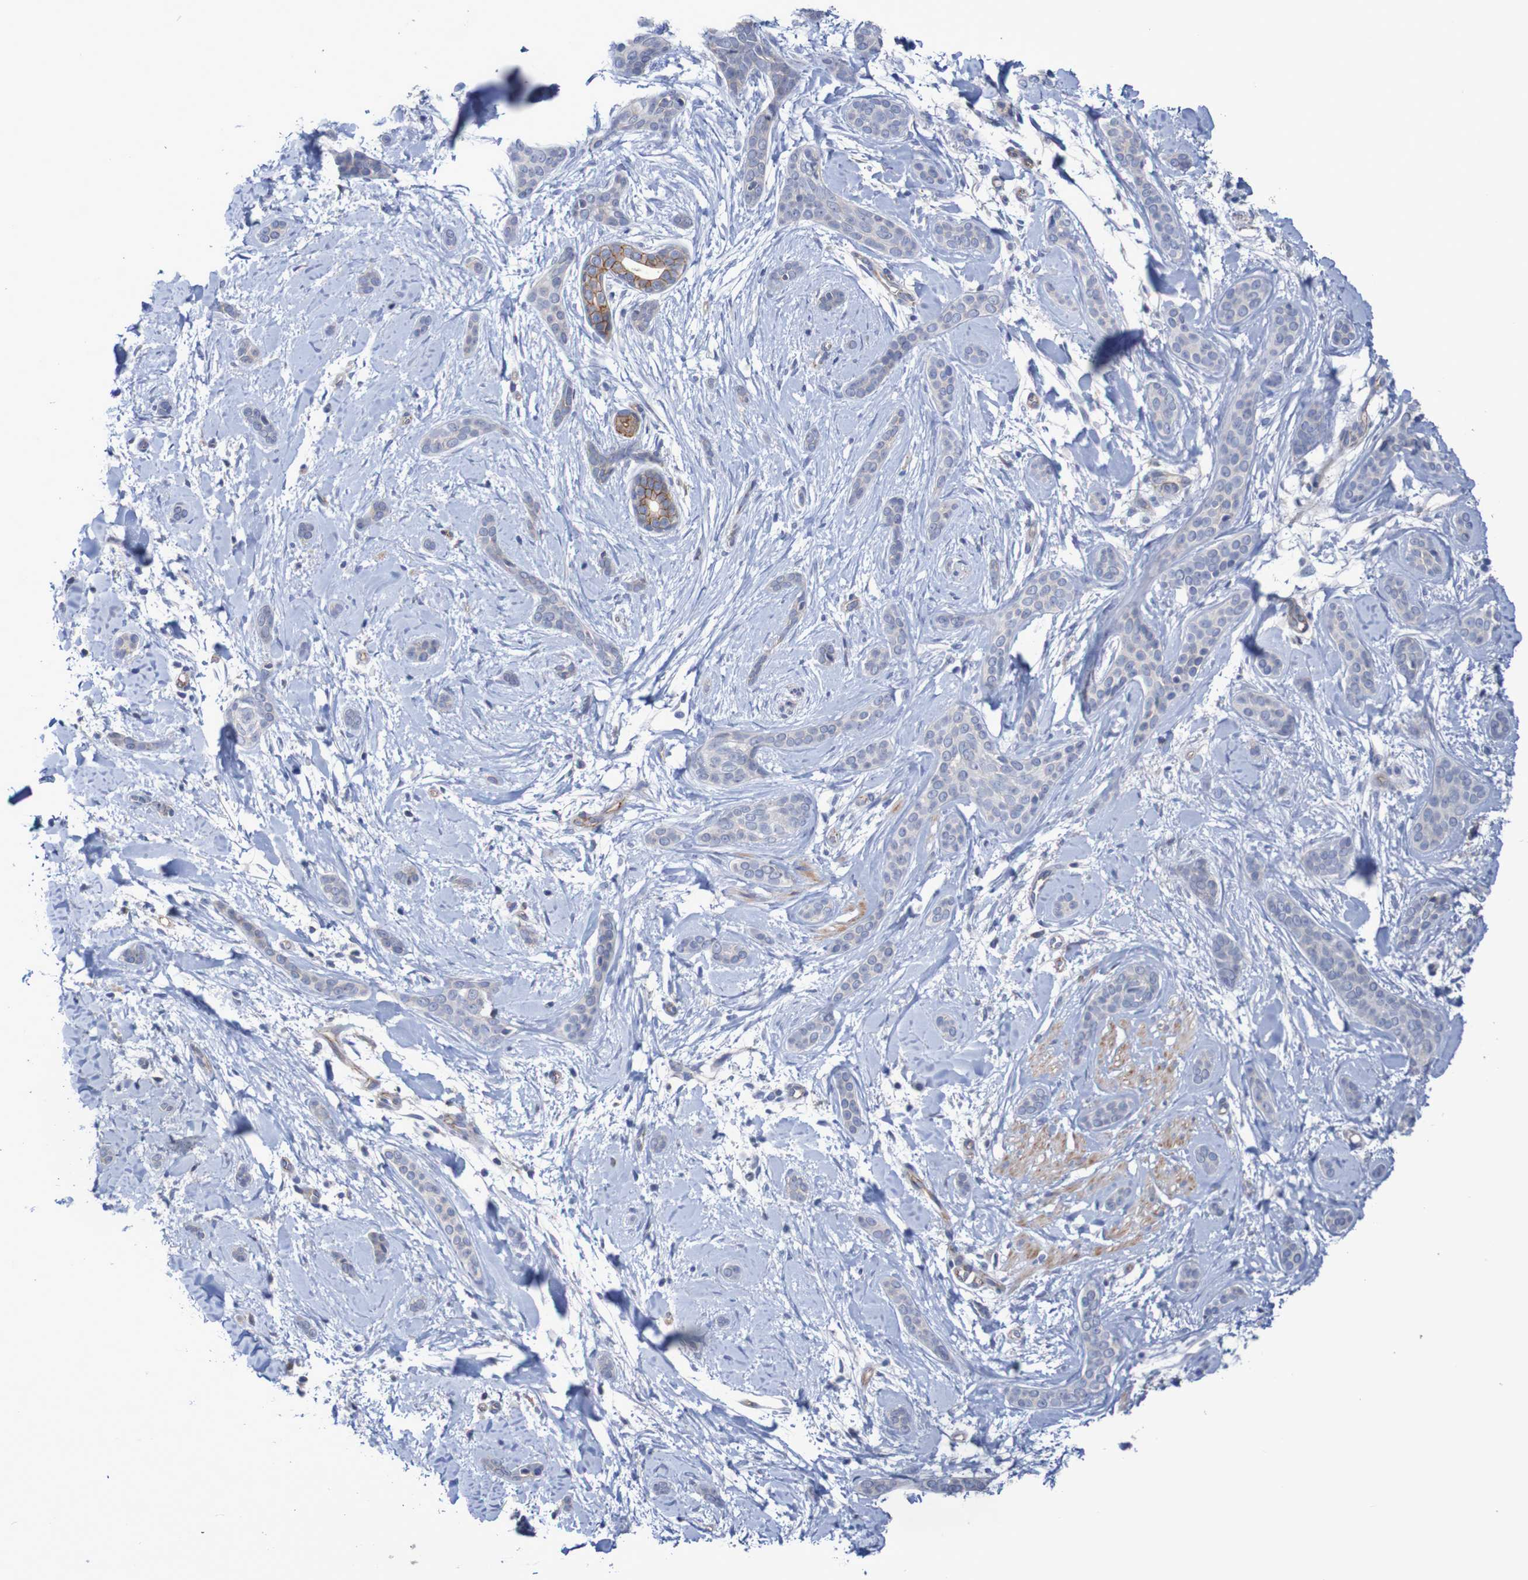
{"staining": {"intensity": "negative", "quantity": "none", "location": "none"}, "tissue": "skin cancer", "cell_type": "Tumor cells", "image_type": "cancer", "snomed": [{"axis": "morphology", "description": "Basal cell carcinoma"}, {"axis": "morphology", "description": "Adnexal tumor, benign"}, {"axis": "topography", "description": "Skin"}], "caption": "Tumor cells are negative for protein expression in human benign adnexal tumor (skin). The staining is performed using DAB (3,3'-diaminobenzidine) brown chromogen with nuclei counter-stained in using hematoxylin.", "gene": "NECTIN2", "patient": {"sex": "female", "age": 42}}